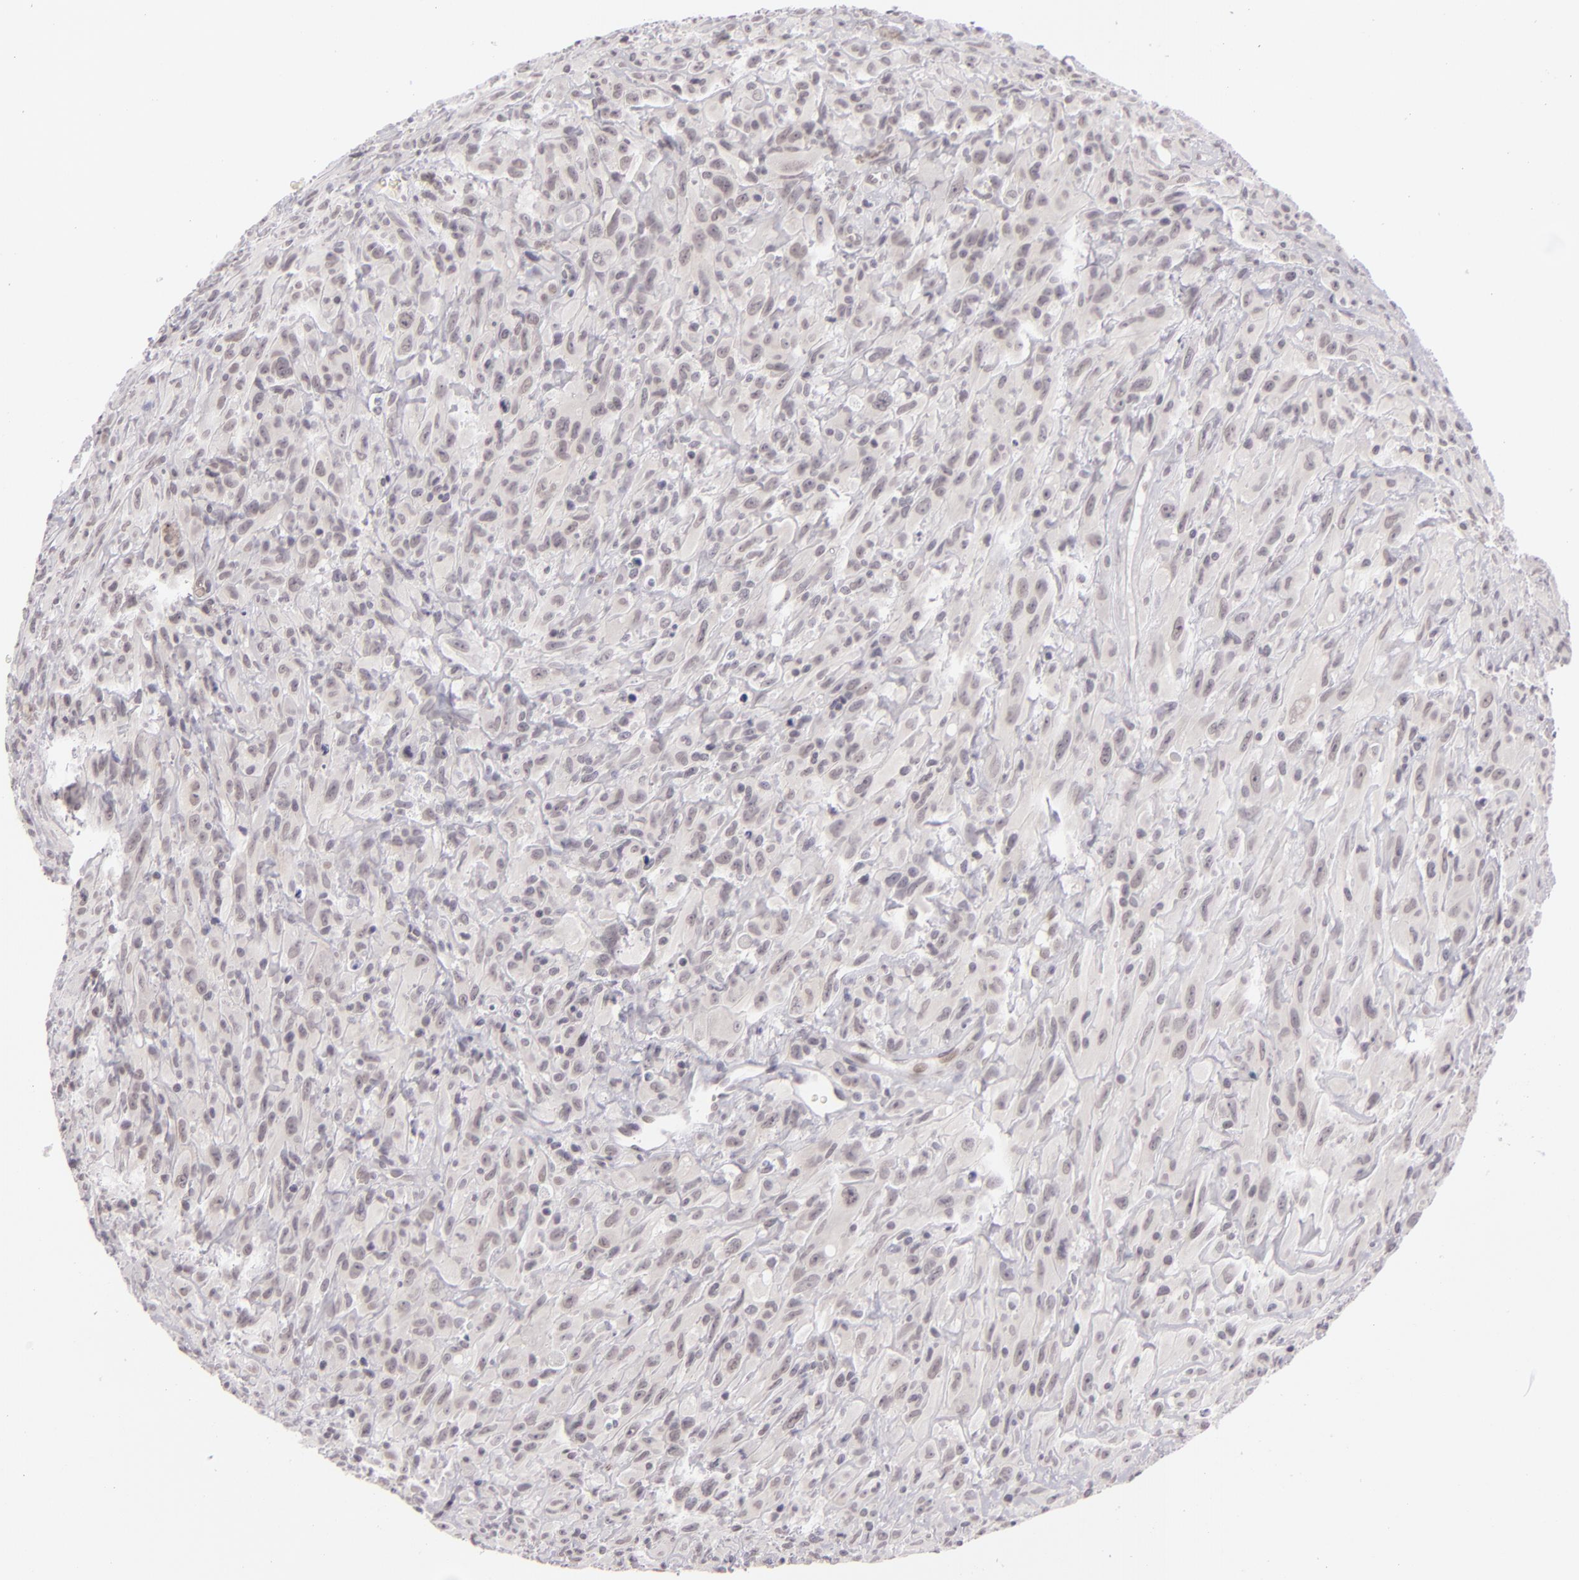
{"staining": {"intensity": "negative", "quantity": "none", "location": "none"}, "tissue": "glioma", "cell_type": "Tumor cells", "image_type": "cancer", "snomed": [{"axis": "morphology", "description": "Glioma, malignant, High grade"}, {"axis": "topography", "description": "Brain"}], "caption": "High magnification brightfield microscopy of malignant glioma (high-grade) stained with DAB (3,3'-diaminobenzidine) (brown) and counterstained with hematoxylin (blue): tumor cells show no significant positivity.", "gene": "ZNF205", "patient": {"sex": "male", "age": 48}}